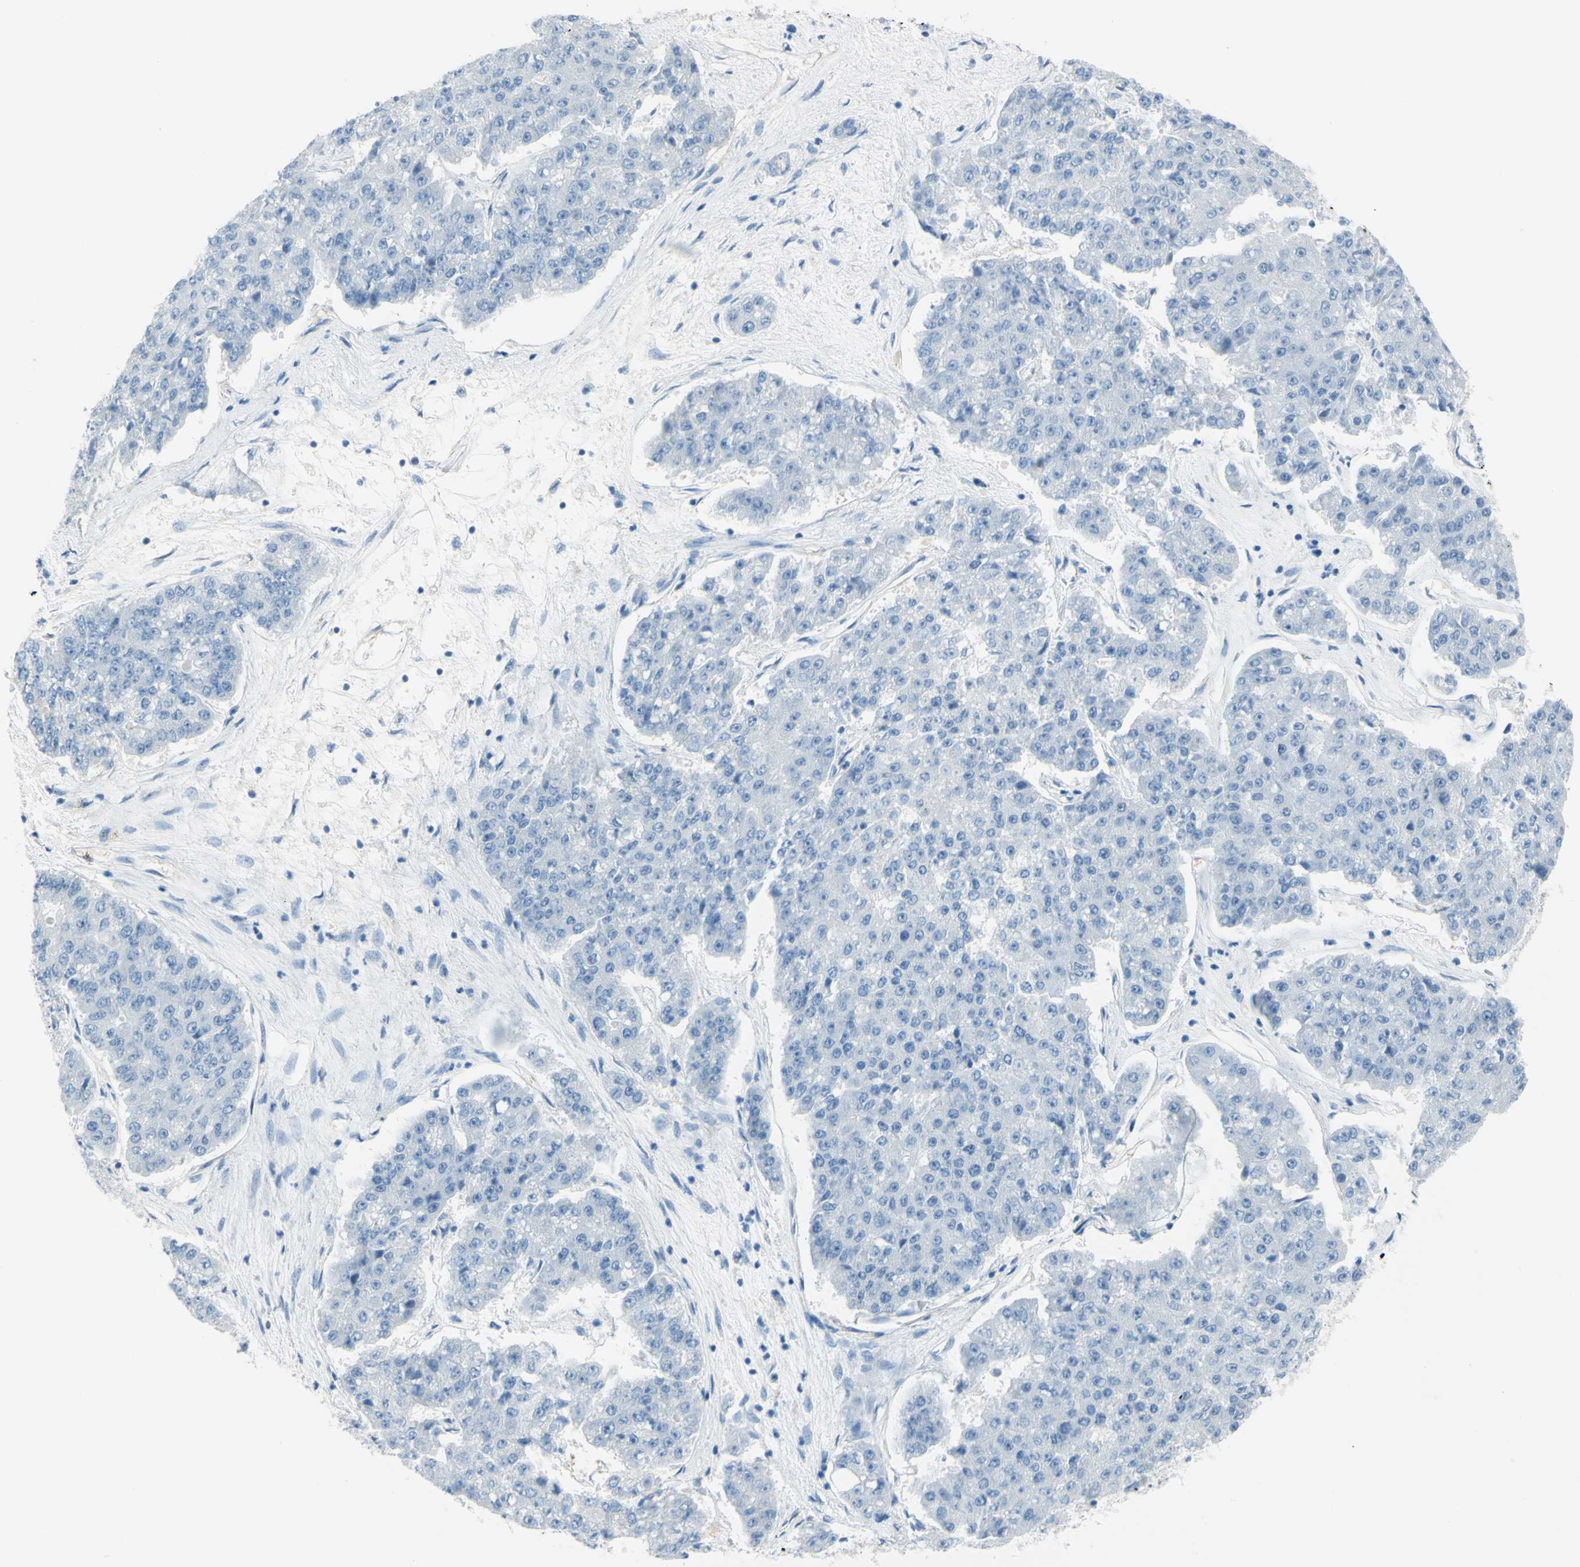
{"staining": {"intensity": "negative", "quantity": "none", "location": "none"}, "tissue": "pancreatic cancer", "cell_type": "Tumor cells", "image_type": "cancer", "snomed": [{"axis": "morphology", "description": "Adenocarcinoma, NOS"}, {"axis": "topography", "description": "Pancreas"}], "caption": "Protein analysis of pancreatic adenocarcinoma displays no significant staining in tumor cells.", "gene": "FRMD4B", "patient": {"sex": "male", "age": 50}}